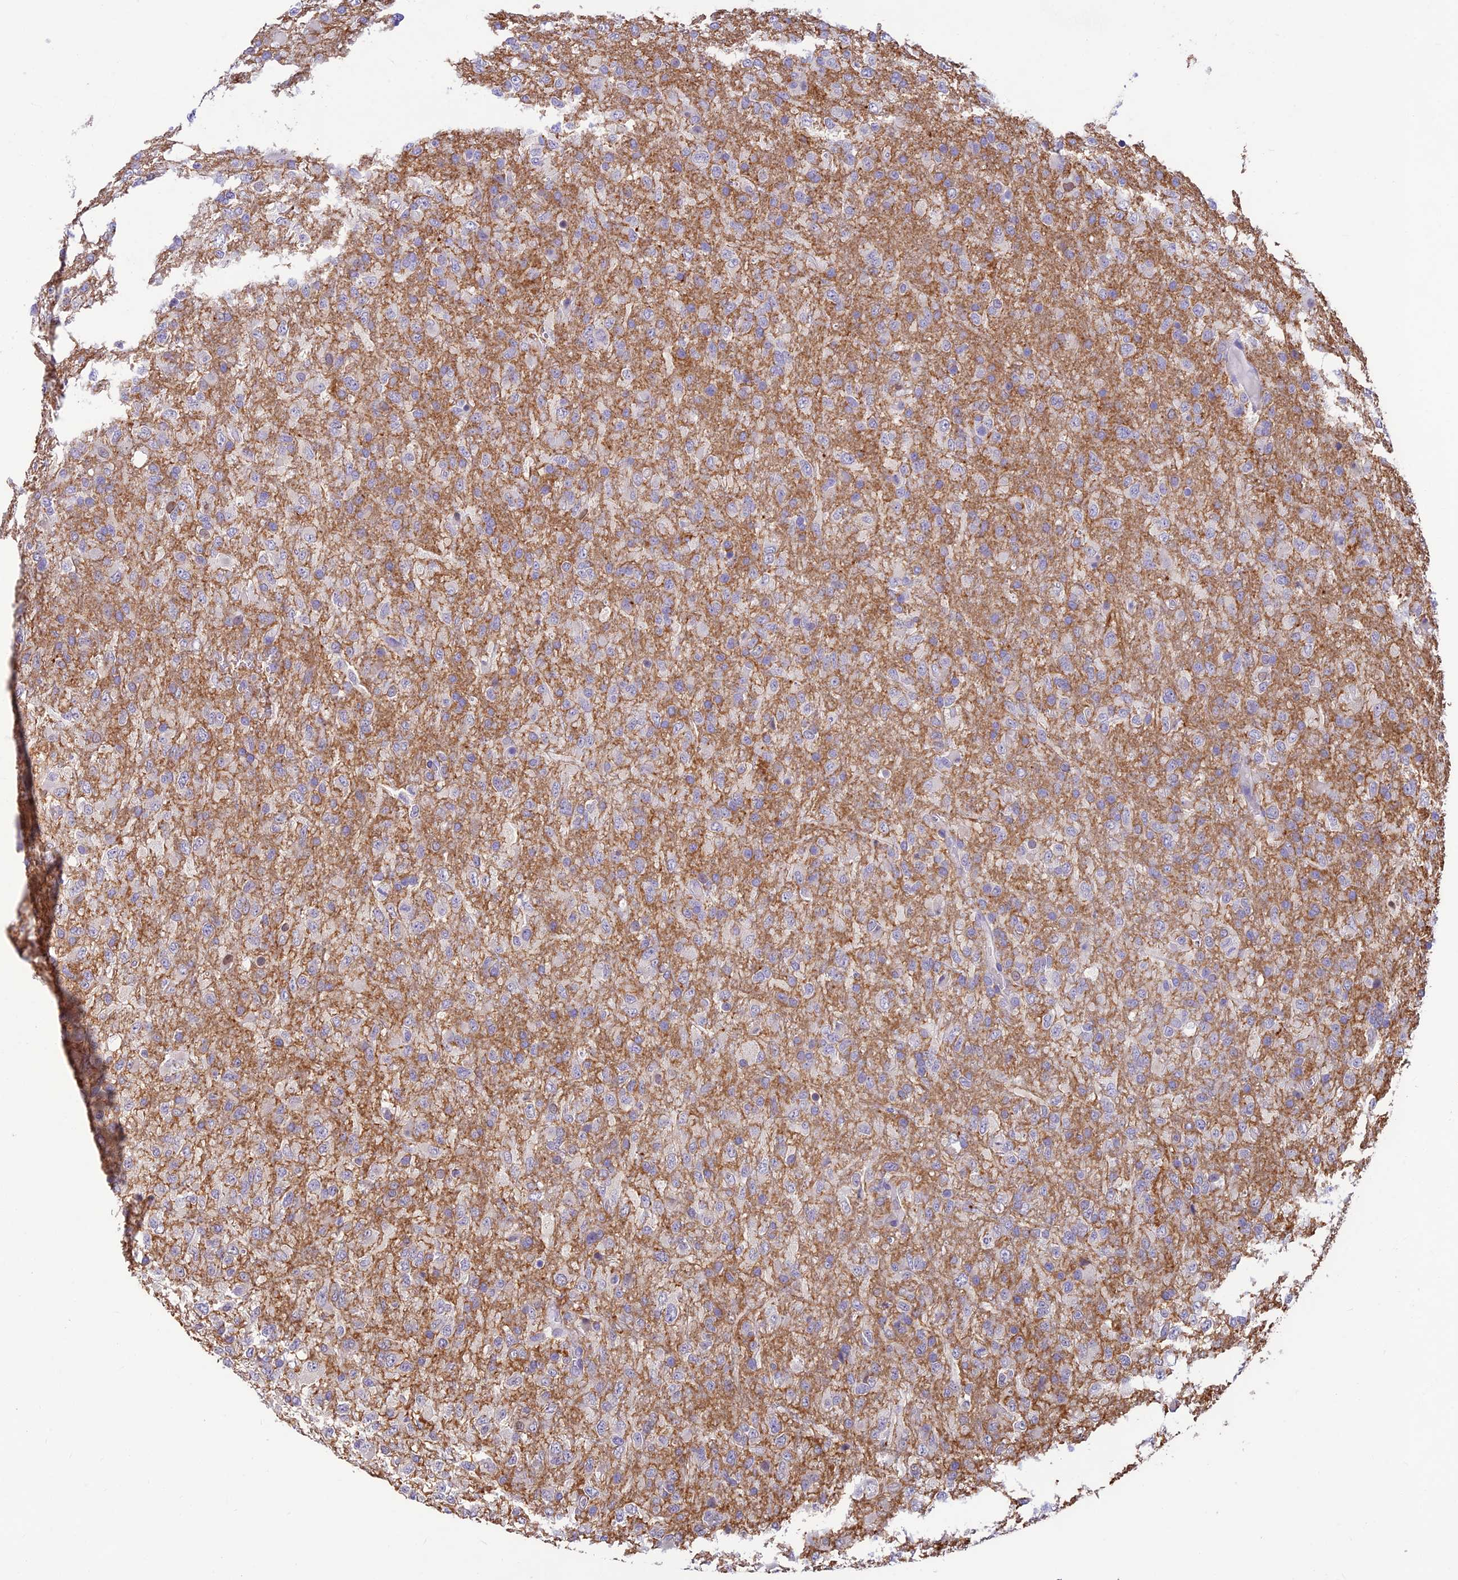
{"staining": {"intensity": "negative", "quantity": "none", "location": "none"}, "tissue": "glioma", "cell_type": "Tumor cells", "image_type": "cancer", "snomed": [{"axis": "morphology", "description": "Glioma, malignant, High grade"}, {"axis": "topography", "description": "Brain"}], "caption": "Tumor cells show no significant protein staining in malignant glioma (high-grade).", "gene": "ST8SIA5", "patient": {"sex": "female", "age": 74}}